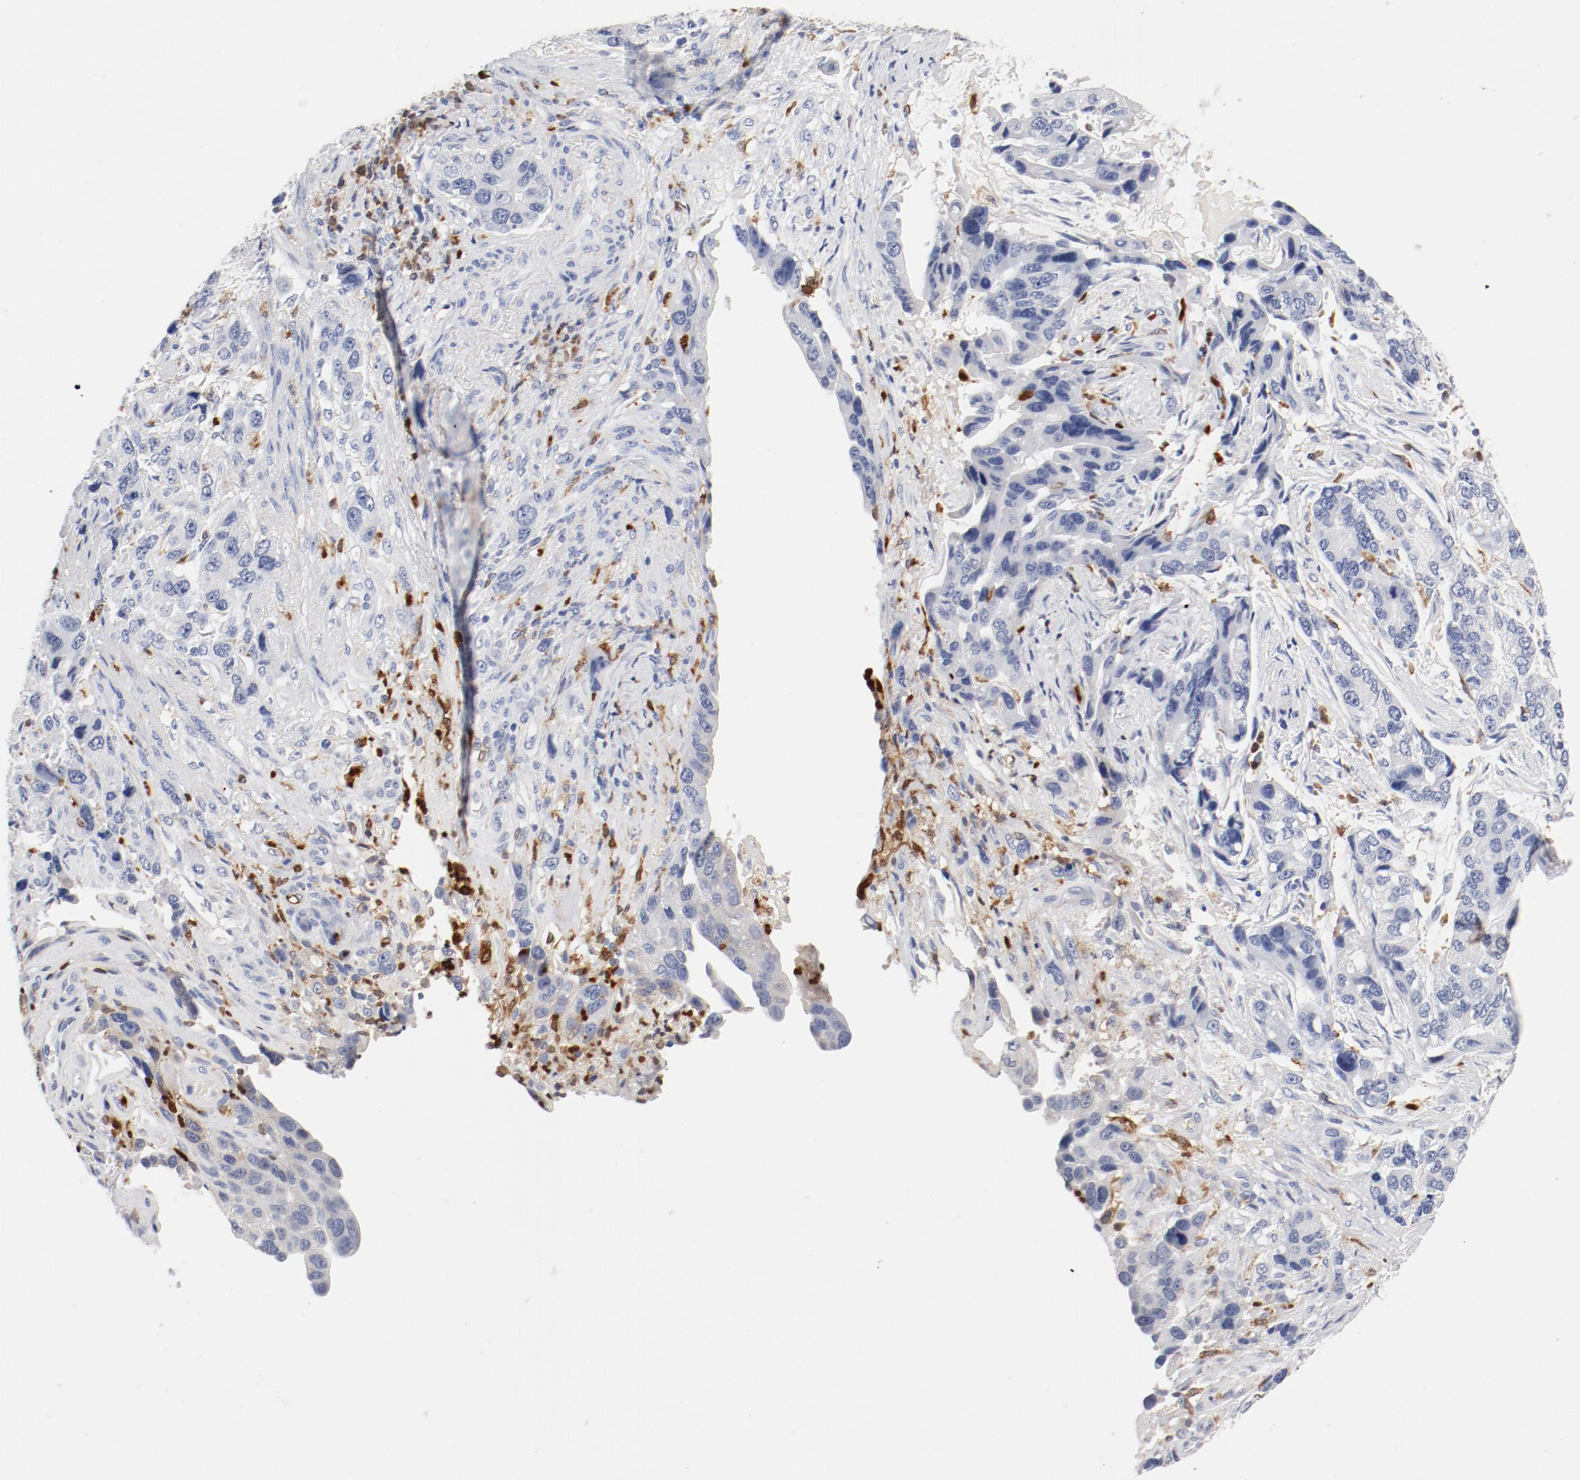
{"staining": {"intensity": "negative", "quantity": "none", "location": "none"}, "tissue": "stomach cancer", "cell_type": "Tumor cells", "image_type": "cancer", "snomed": [{"axis": "morphology", "description": "Adenocarcinoma, NOS"}, {"axis": "topography", "description": "Stomach, lower"}], "caption": "Tumor cells show no significant staining in stomach cancer.", "gene": "NCF1", "patient": {"sex": "female", "age": 93}}